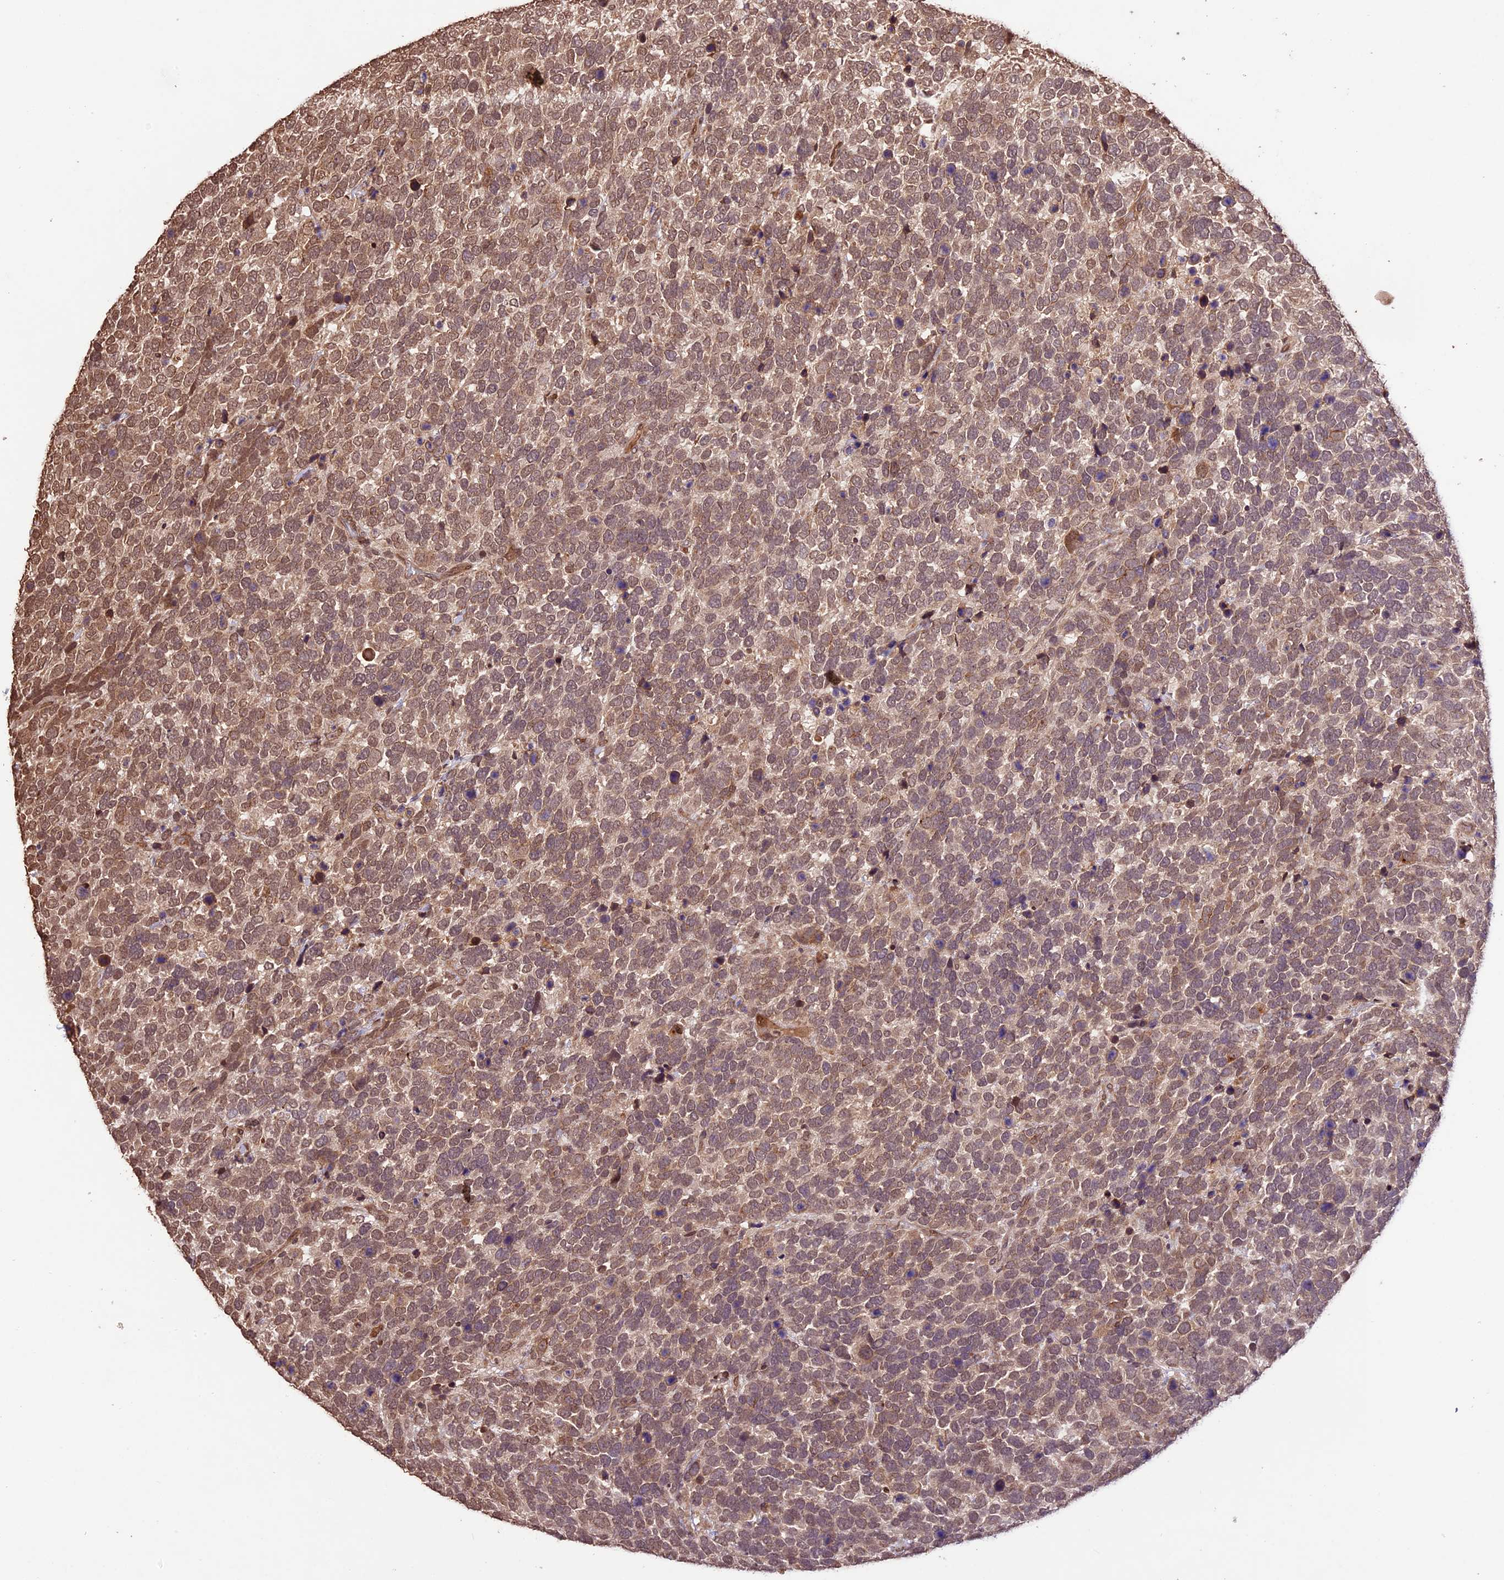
{"staining": {"intensity": "moderate", "quantity": ">75%", "location": "cytoplasmic/membranous,nuclear"}, "tissue": "urothelial cancer", "cell_type": "Tumor cells", "image_type": "cancer", "snomed": [{"axis": "morphology", "description": "Urothelial carcinoma, High grade"}, {"axis": "topography", "description": "Urinary bladder"}], "caption": "Immunohistochemical staining of human urothelial cancer displays medium levels of moderate cytoplasmic/membranous and nuclear staining in approximately >75% of tumor cells.", "gene": "CDKN2AIP", "patient": {"sex": "female", "age": 82}}